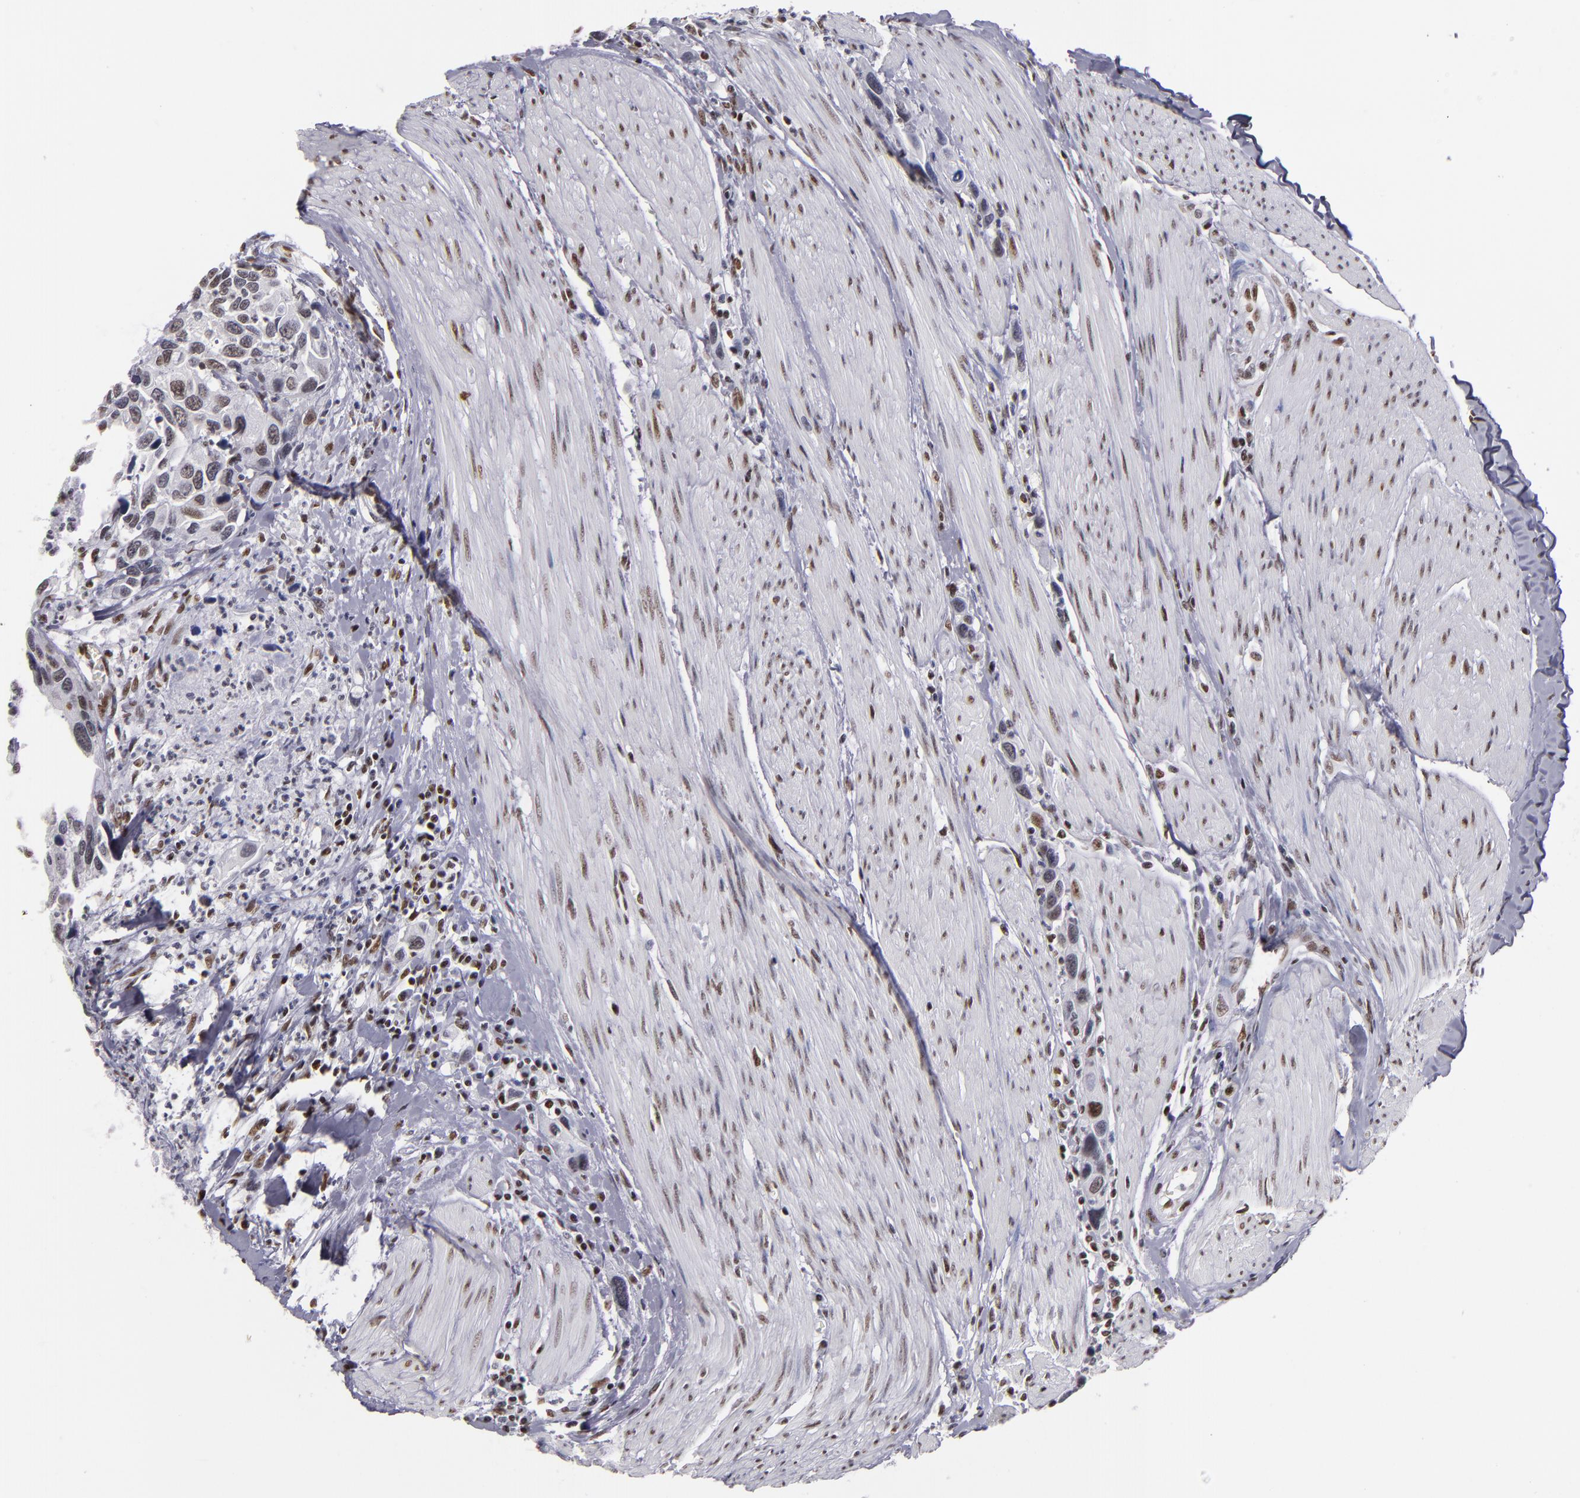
{"staining": {"intensity": "moderate", "quantity": "25%-75%", "location": "nuclear"}, "tissue": "urothelial cancer", "cell_type": "Tumor cells", "image_type": "cancer", "snomed": [{"axis": "morphology", "description": "Urothelial carcinoma, High grade"}, {"axis": "topography", "description": "Urinary bladder"}], "caption": "High-grade urothelial carcinoma was stained to show a protein in brown. There is medium levels of moderate nuclear expression in approximately 25%-75% of tumor cells.", "gene": "TERF2", "patient": {"sex": "male", "age": 66}}